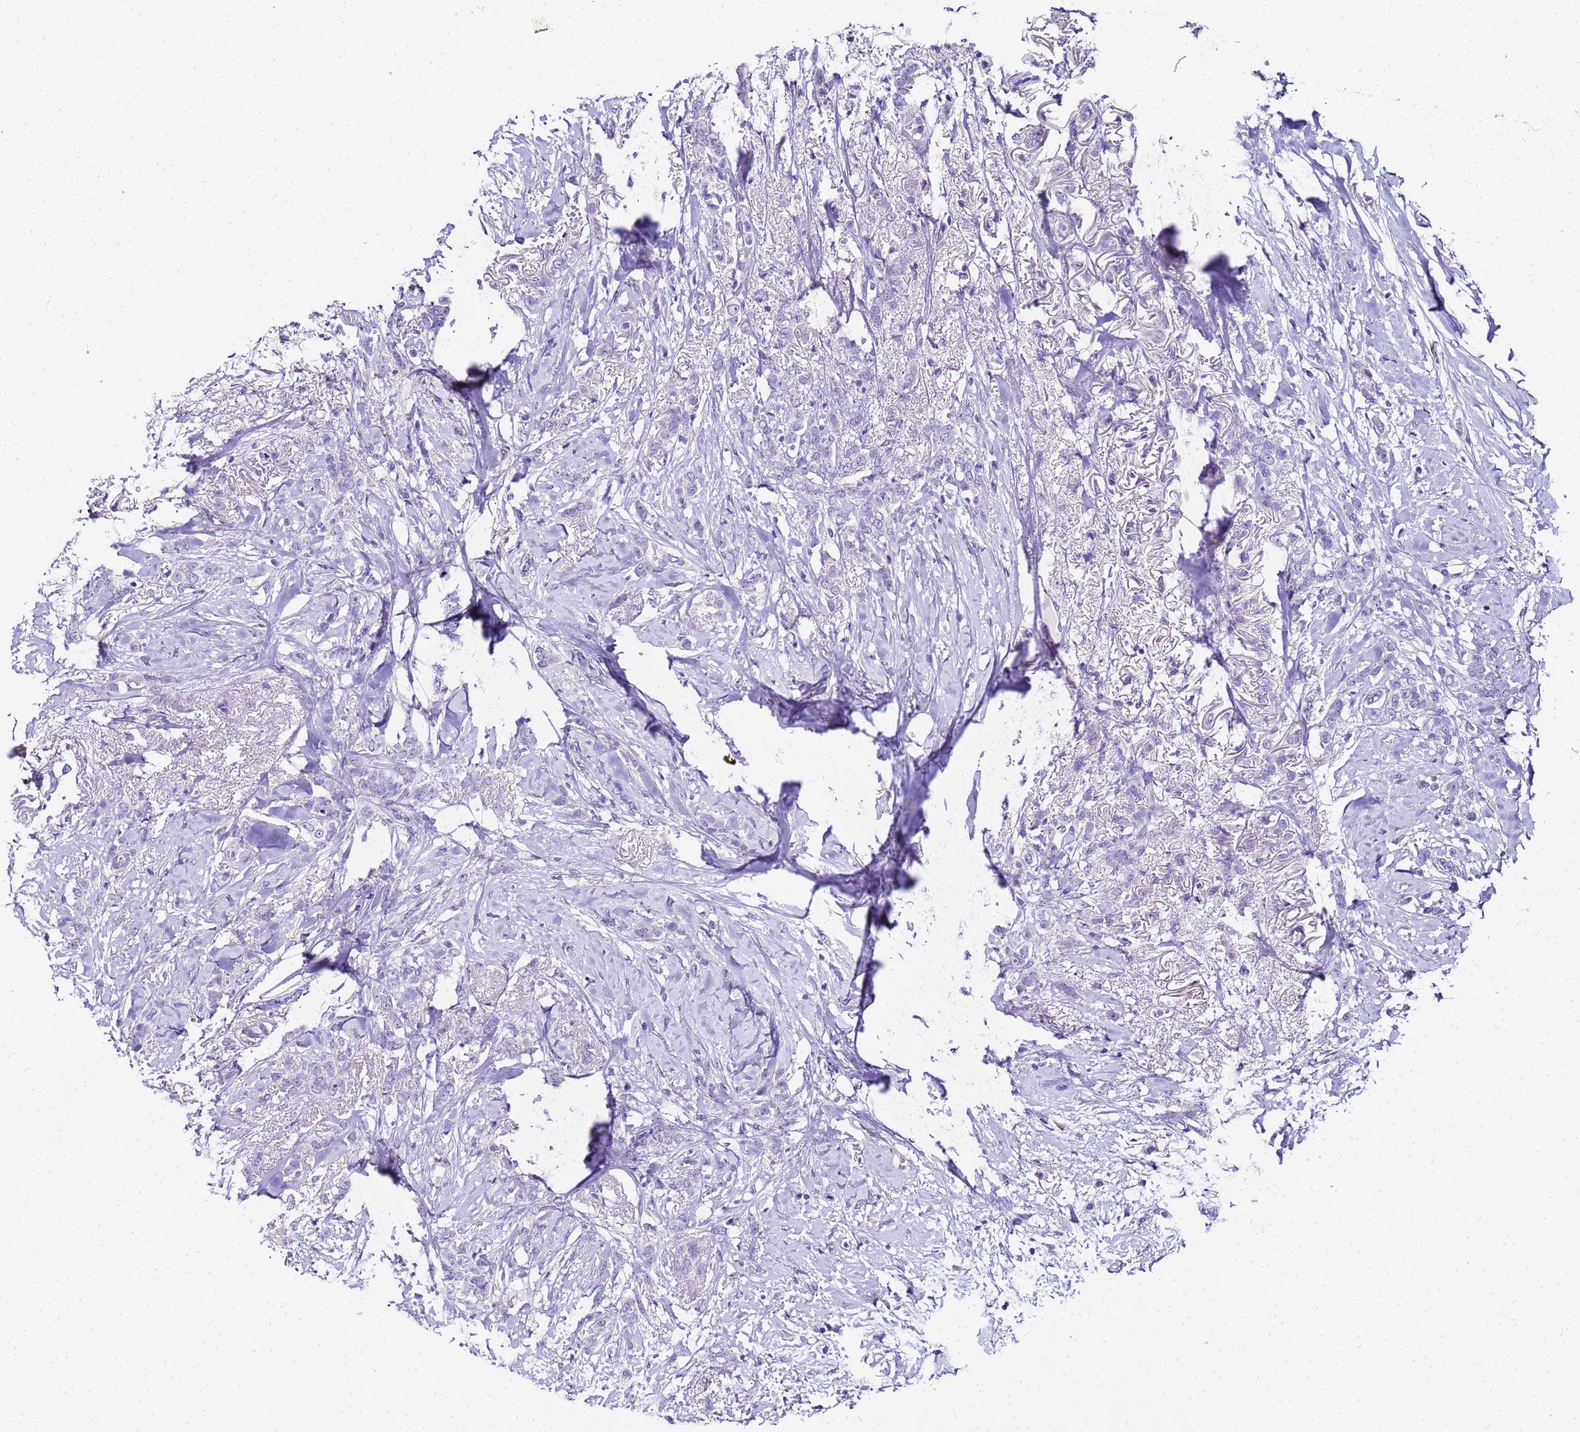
{"staining": {"intensity": "negative", "quantity": "none", "location": "none"}, "tissue": "breast cancer", "cell_type": "Tumor cells", "image_type": "cancer", "snomed": [{"axis": "morphology", "description": "Duct carcinoma"}, {"axis": "topography", "description": "Breast"}], "caption": "Tumor cells show no significant expression in breast cancer (invasive ductal carcinoma).", "gene": "HSPB6", "patient": {"sex": "female", "age": 72}}